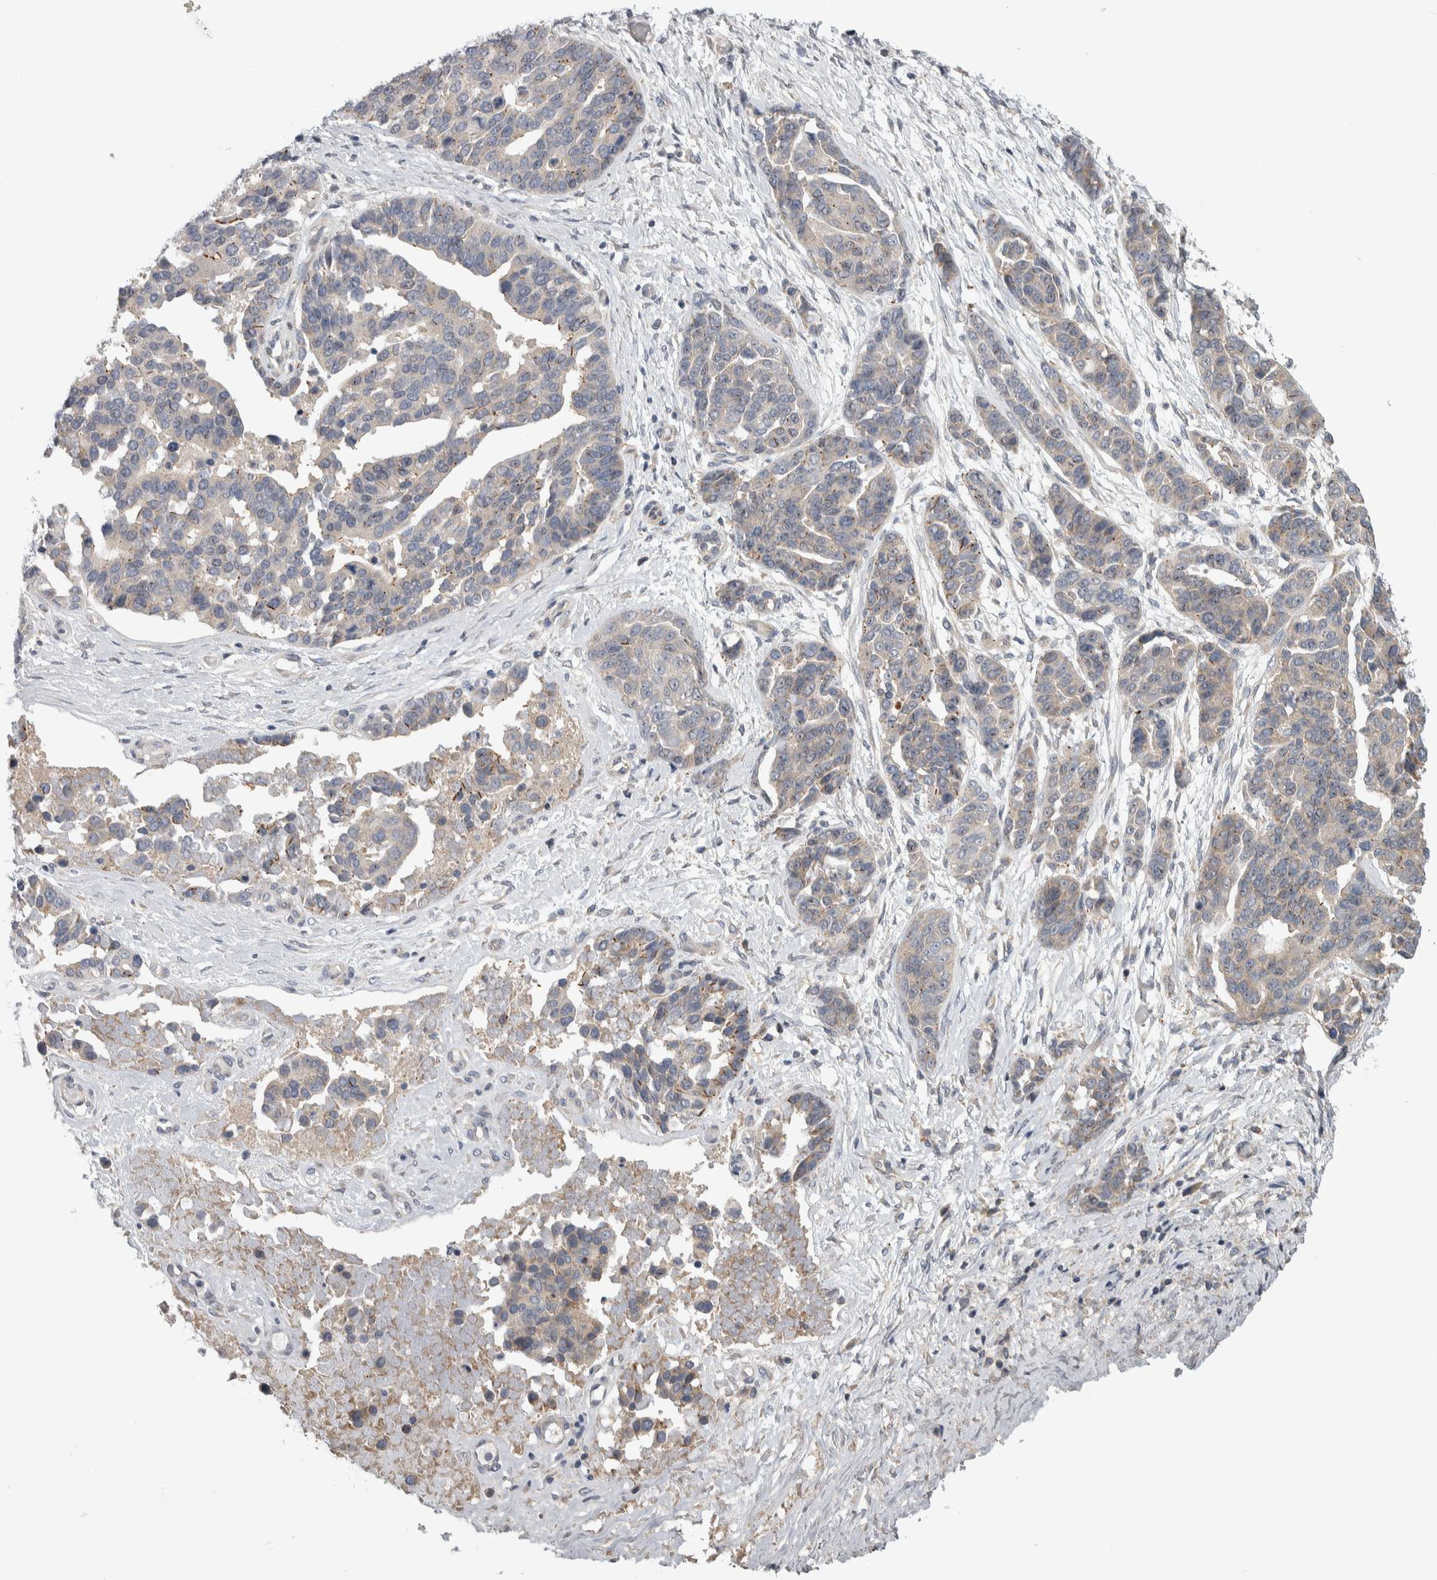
{"staining": {"intensity": "strong", "quantity": "<25%", "location": "cytoplasmic/membranous"}, "tissue": "ovarian cancer", "cell_type": "Tumor cells", "image_type": "cancer", "snomed": [{"axis": "morphology", "description": "Cystadenocarcinoma, serous, NOS"}, {"axis": "topography", "description": "Ovary"}], "caption": "A photomicrograph of human serous cystadenocarcinoma (ovarian) stained for a protein demonstrates strong cytoplasmic/membranous brown staining in tumor cells. The staining was performed using DAB (3,3'-diaminobenzidine) to visualize the protein expression in brown, while the nuclei were stained in blue with hematoxylin (Magnification: 20x).", "gene": "IBTK", "patient": {"sex": "female", "age": 44}}